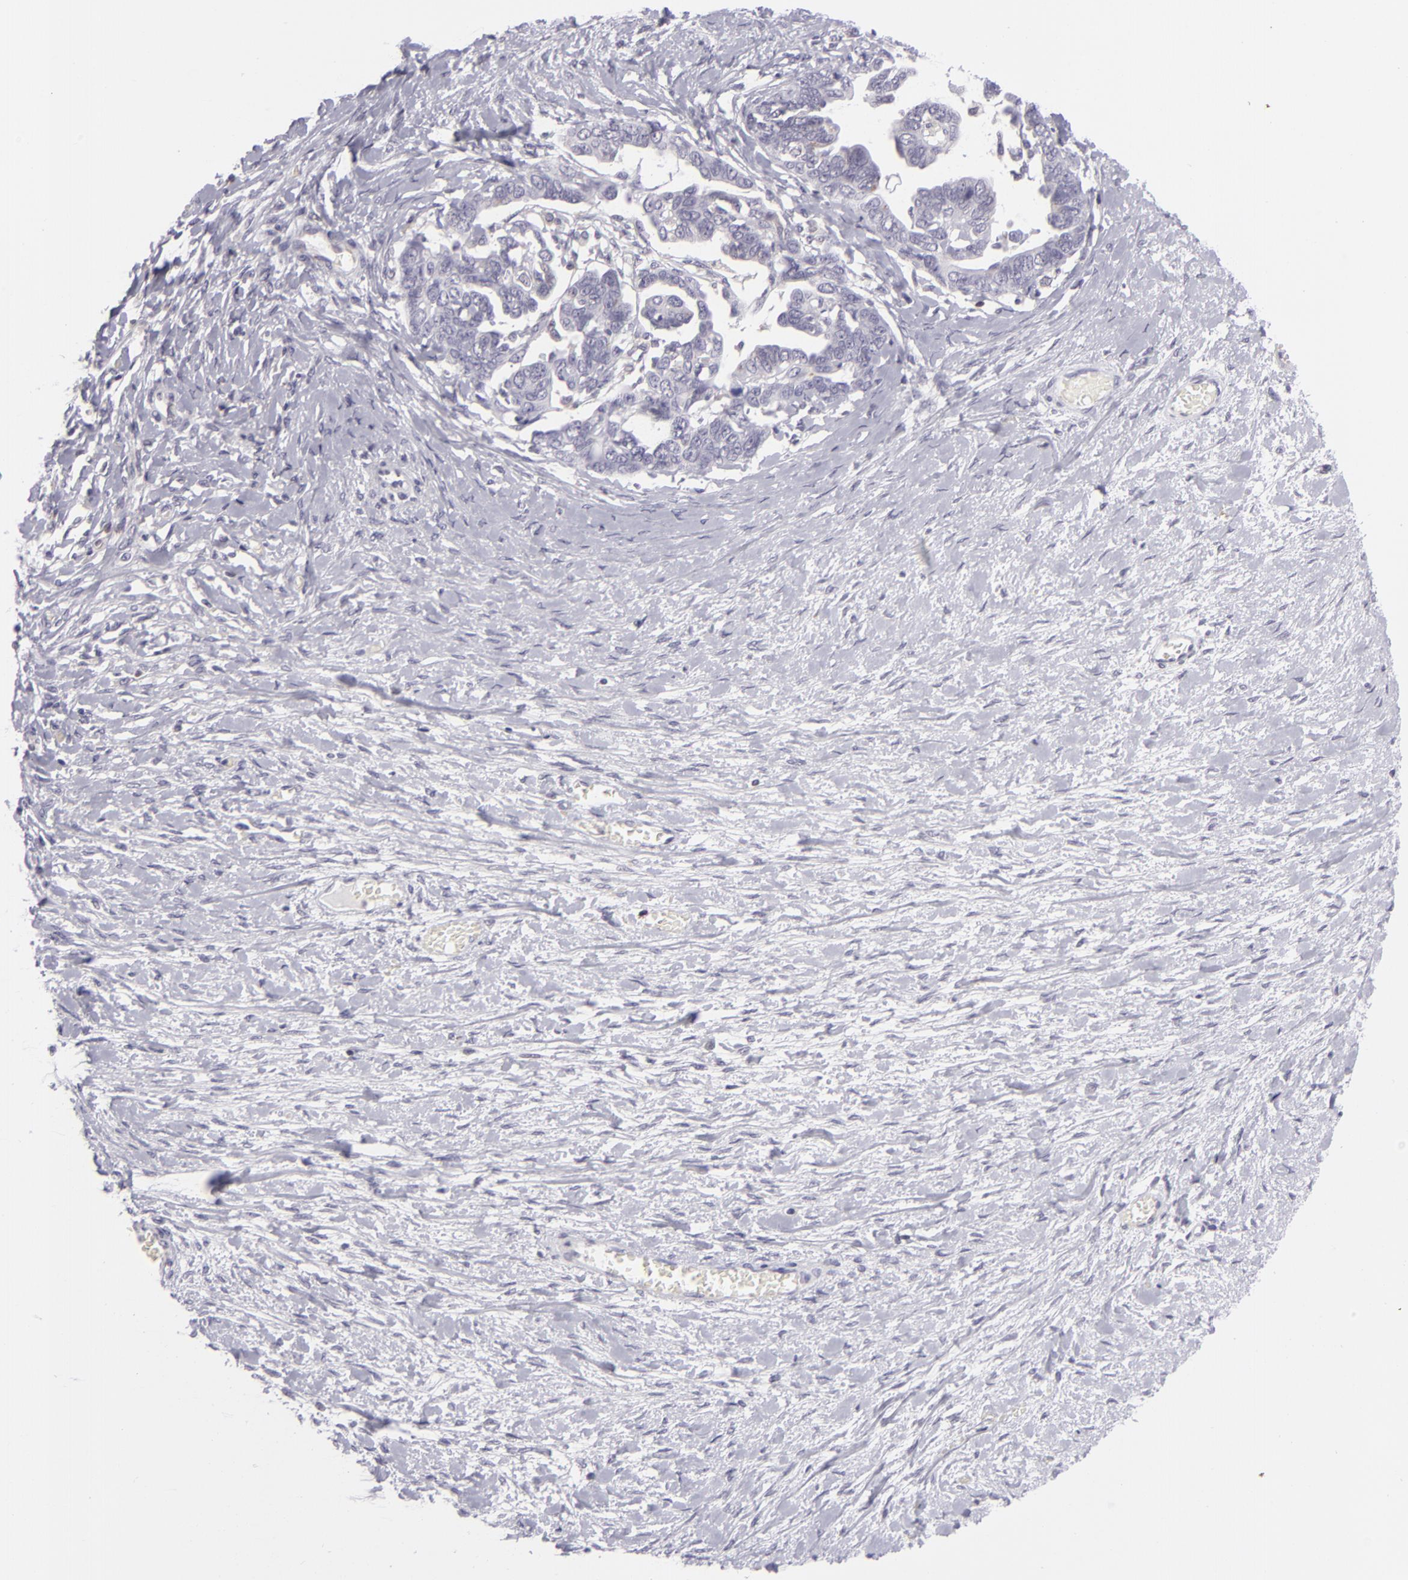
{"staining": {"intensity": "negative", "quantity": "none", "location": "none"}, "tissue": "ovarian cancer", "cell_type": "Tumor cells", "image_type": "cancer", "snomed": [{"axis": "morphology", "description": "Cystadenocarcinoma, serous, NOS"}, {"axis": "topography", "description": "Ovary"}], "caption": "Tumor cells show no significant protein positivity in ovarian serous cystadenocarcinoma.", "gene": "KCNAB2", "patient": {"sex": "female", "age": 69}}